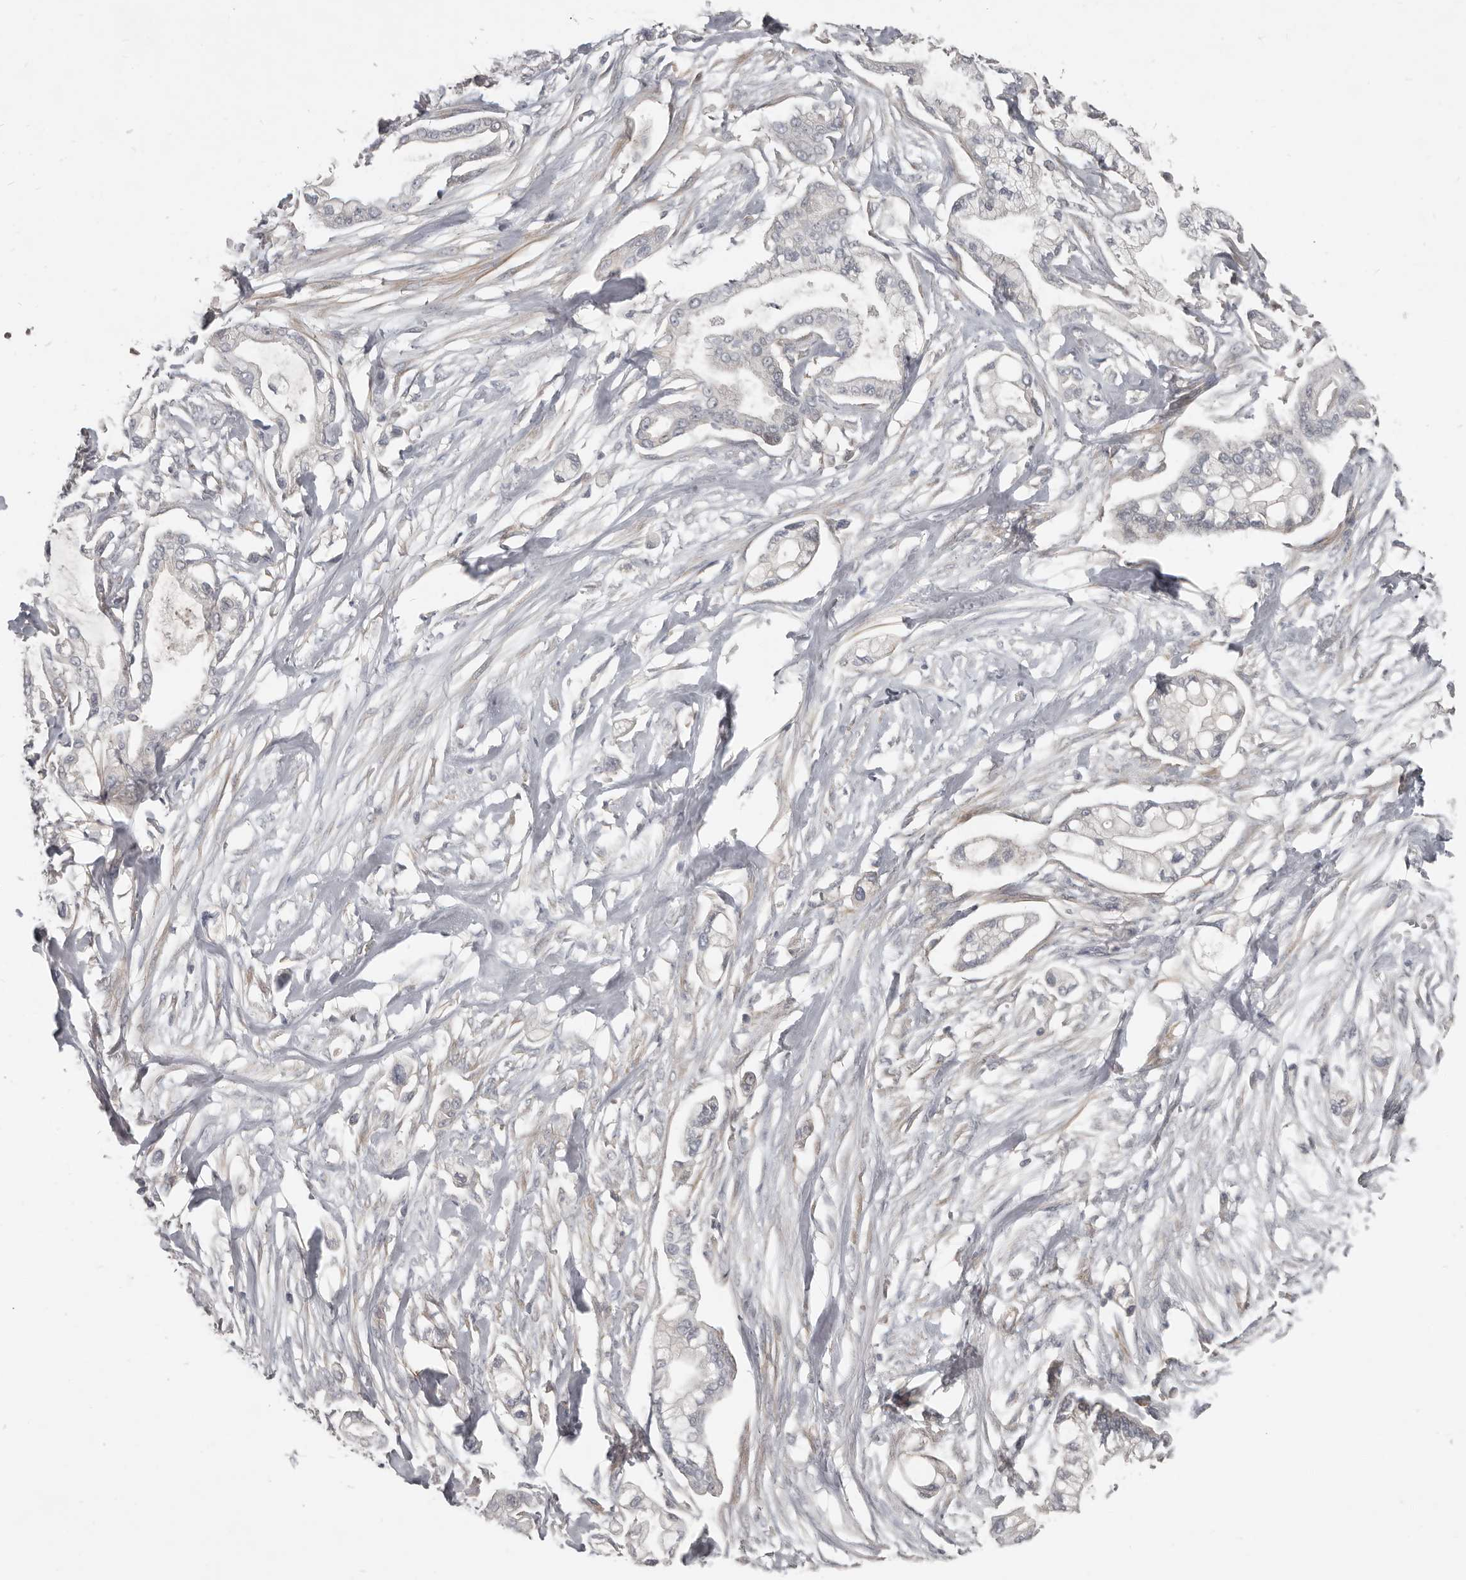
{"staining": {"intensity": "negative", "quantity": "none", "location": "none"}, "tissue": "pancreatic cancer", "cell_type": "Tumor cells", "image_type": "cancer", "snomed": [{"axis": "morphology", "description": "Adenocarcinoma, NOS"}, {"axis": "topography", "description": "Pancreas"}], "caption": "IHC image of neoplastic tissue: pancreatic cancer stained with DAB (3,3'-diaminobenzidine) exhibits no significant protein staining in tumor cells.", "gene": "AKNAD1", "patient": {"sex": "male", "age": 68}}